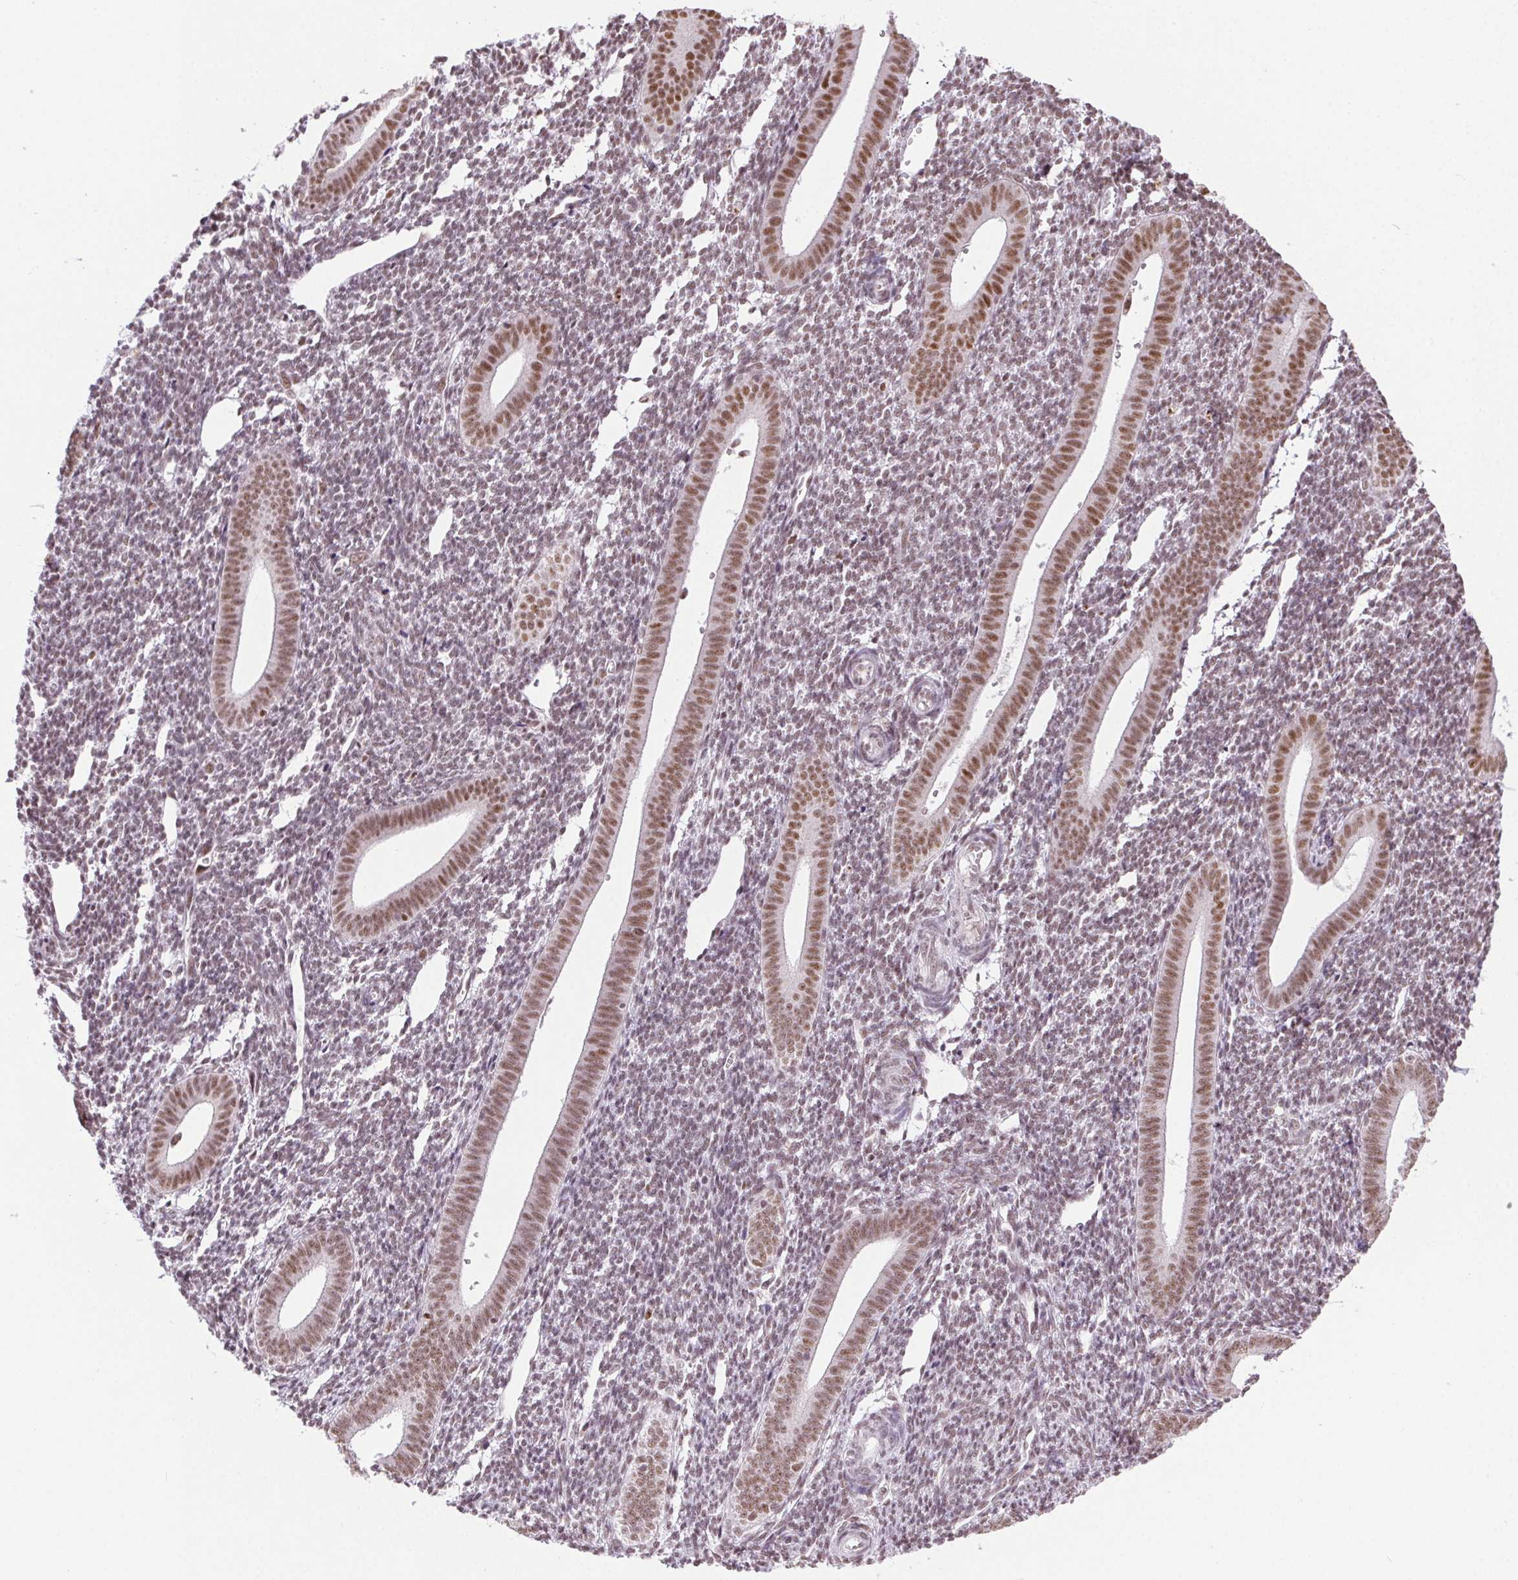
{"staining": {"intensity": "weak", "quantity": "<25%", "location": "nuclear"}, "tissue": "endometrium", "cell_type": "Cells in endometrial stroma", "image_type": "normal", "snomed": [{"axis": "morphology", "description": "Normal tissue, NOS"}, {"axis": "topography", "description": "Endometrium"}], "caption": "IHC micrograph of normal human endometrium stained for a protein (brown), which exhibits no positivity in cells in endometrial stroma.", "gene": "TRA2B", "patient": {"sex": "female", "age": 25}}